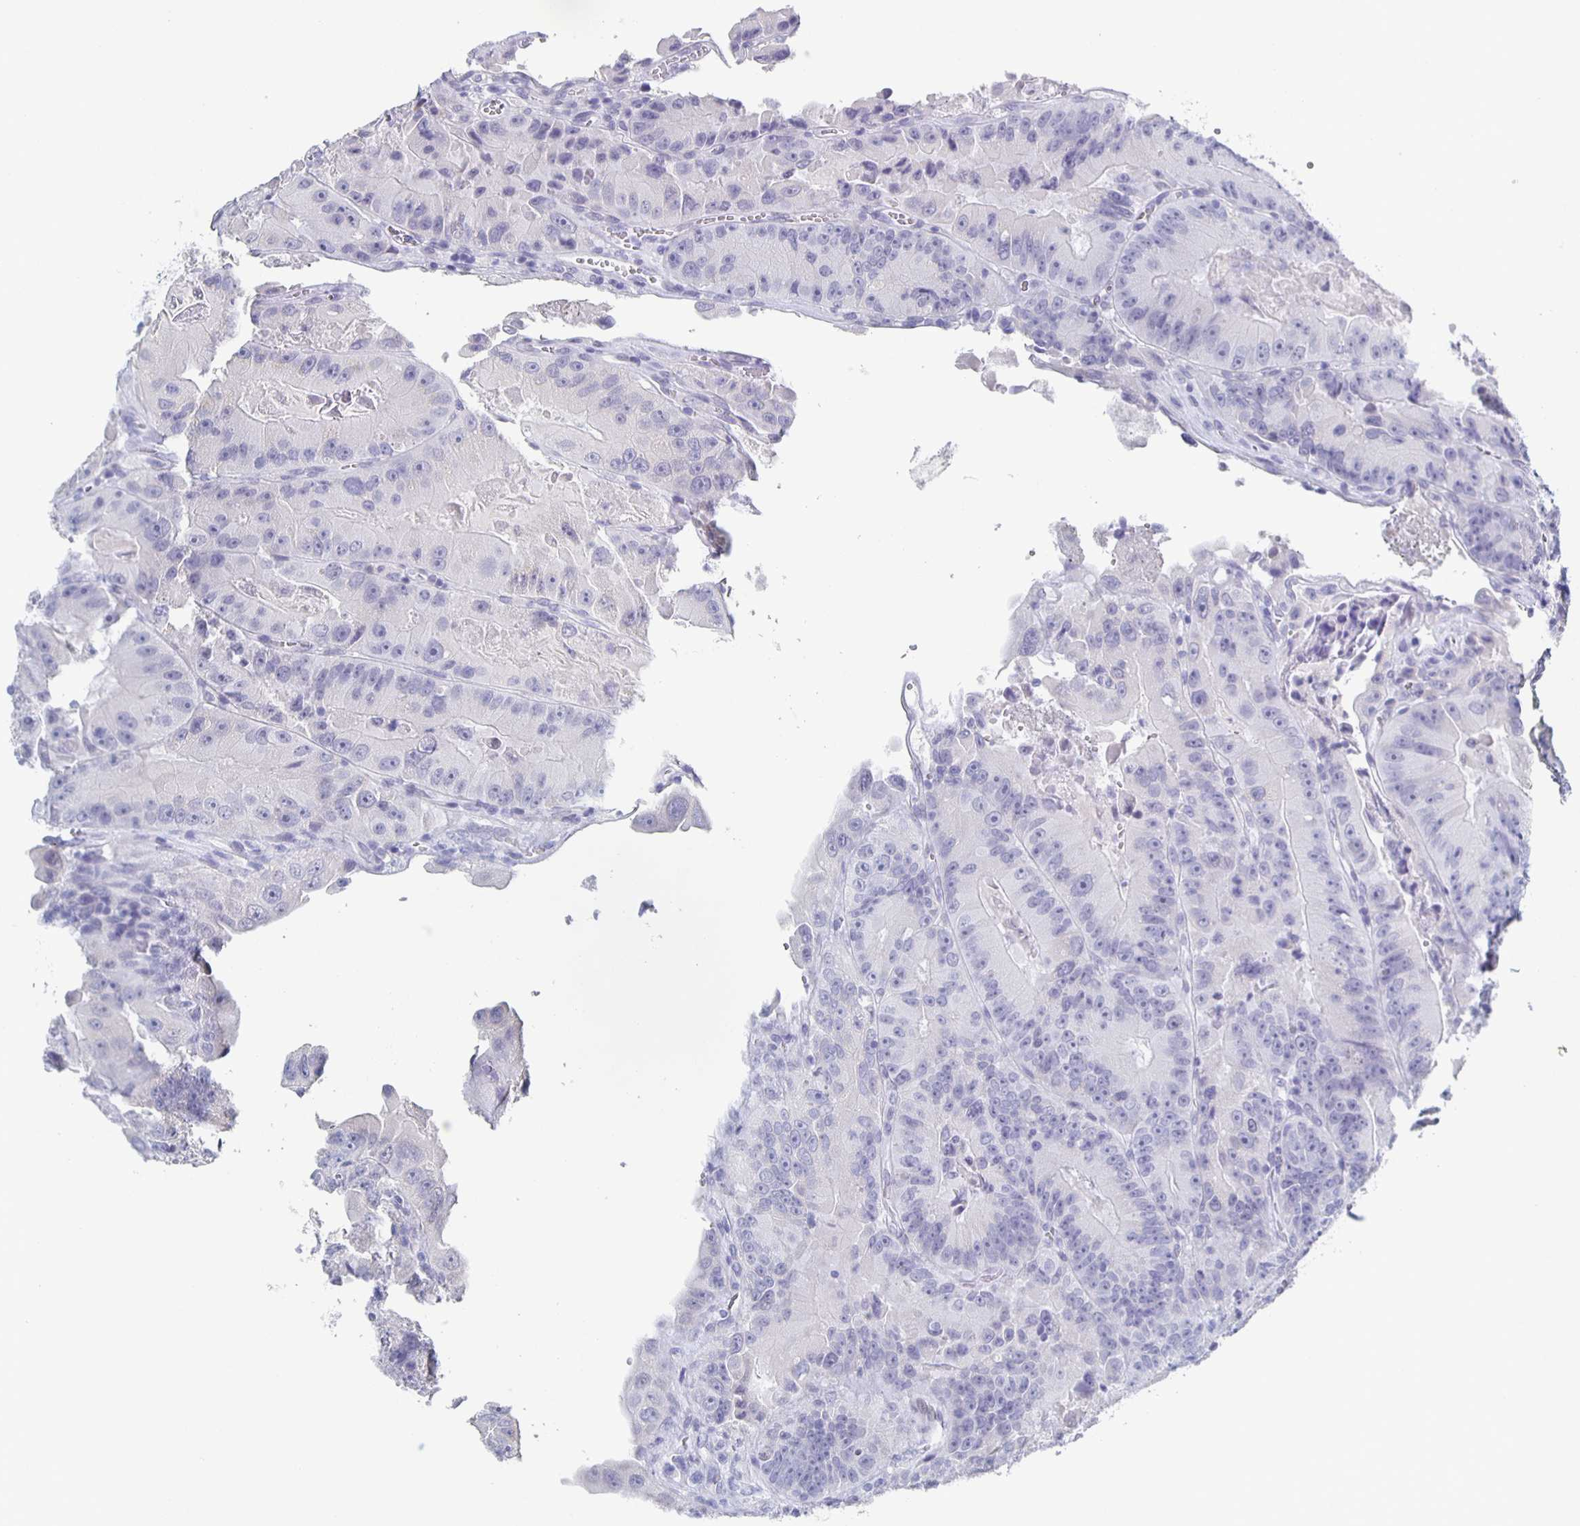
{"staining": {"intensity": "negative", "quantity": "none", "location": "none"}, "tissue": "colorectal cancer", "cell_type": "Tumor cells", "image_type": "cancer", "snomed": [{"axis": "morphology", "description": "Adenocarcinoma, NOS"}, {"axis": "topography", "description": "Colon"}], "caption": "Immunohistochemistry of human colorectal adenocarcinoma shows no staining in tumor cells.", "gene": "CCDC17", "patient": {"sex": "female", "age": 86}}